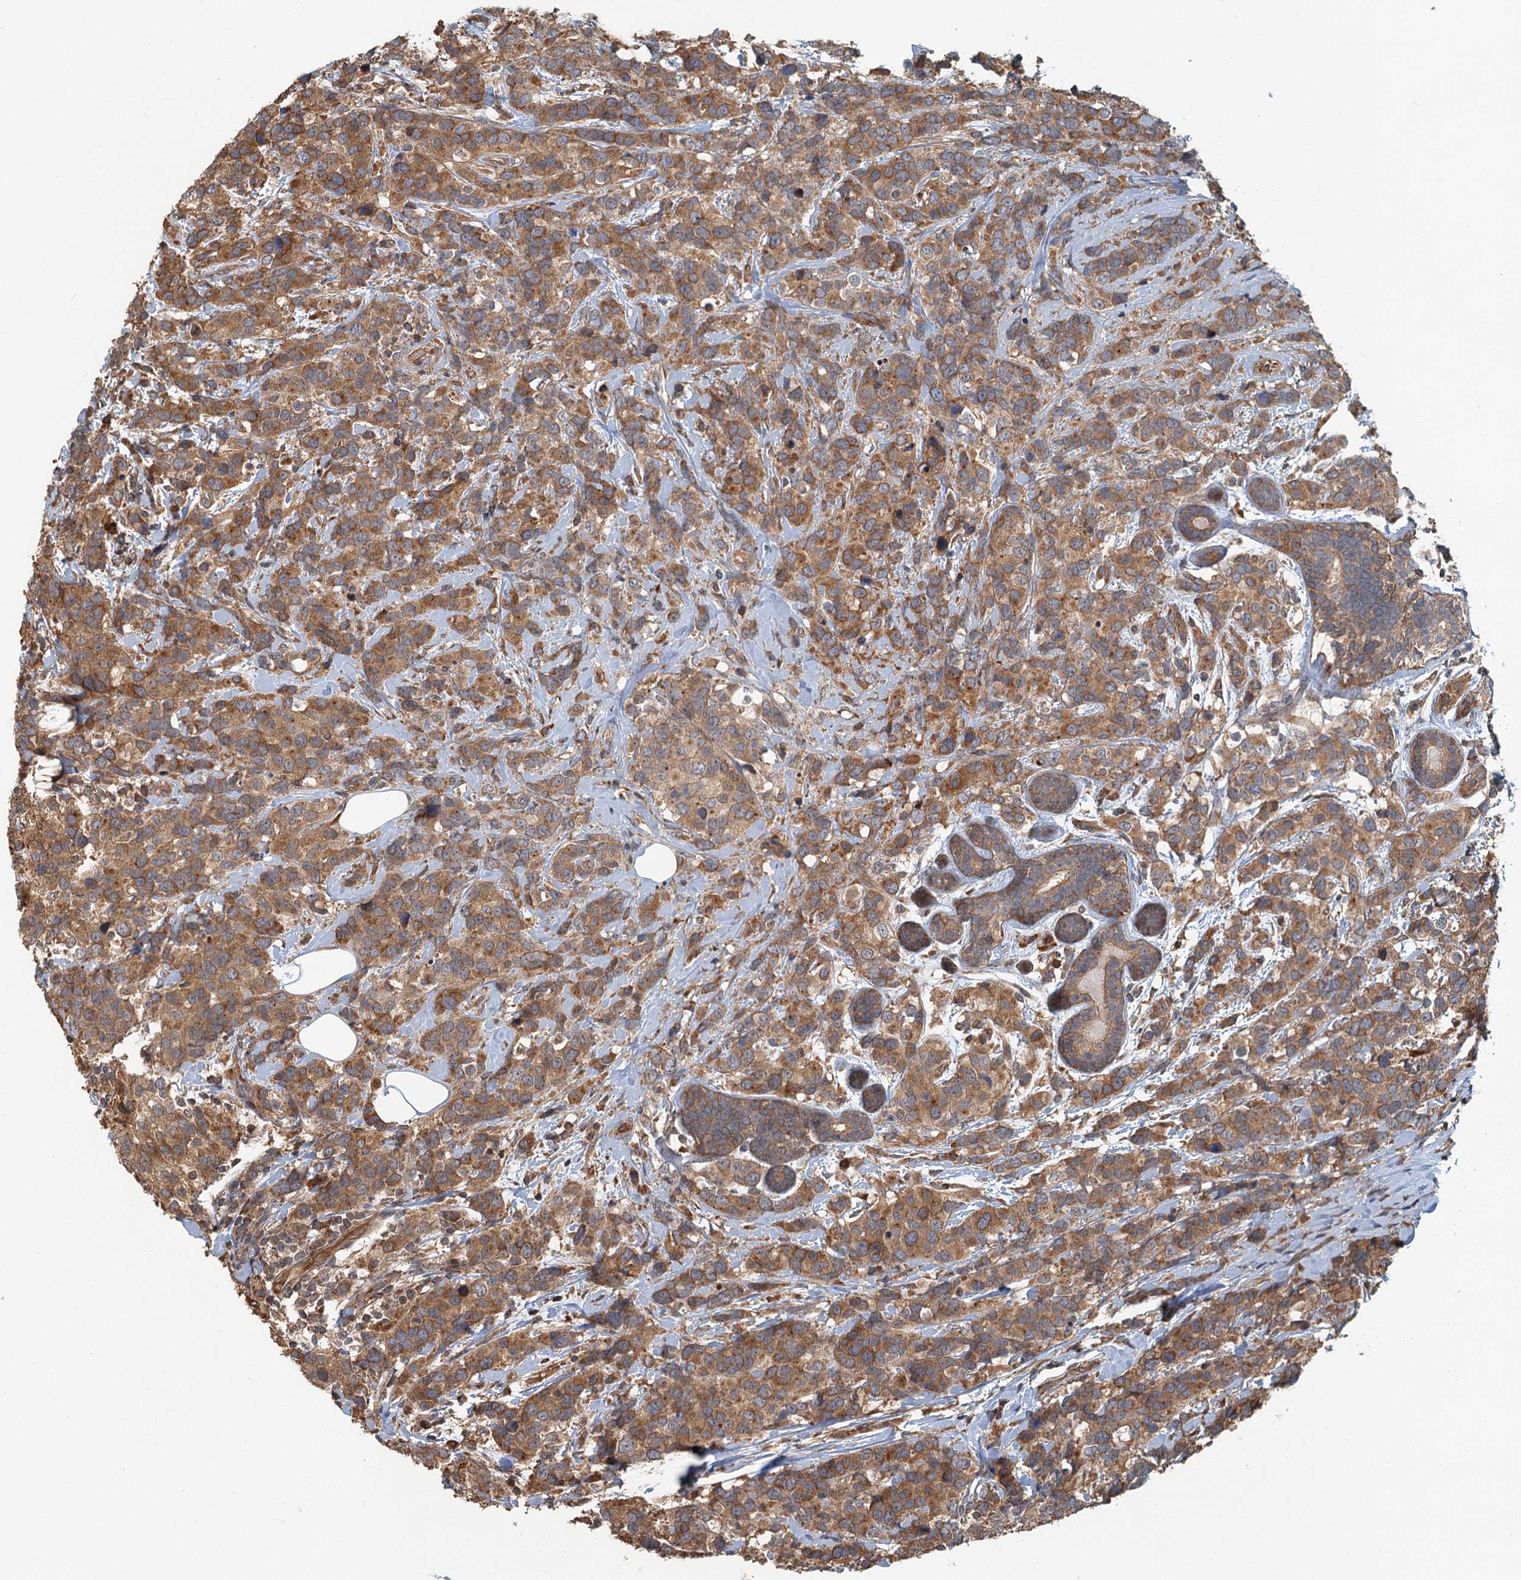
{"staining": {"intensity": "moderate", "quantity": ">75%", "location": "cytoplasmic/membranous"}, "tissue": "breast cancer", "cell_type": "Tumor cells", "image_type": "cancer", "snomed": [{"axis": "morphology", "description": "Lobular carcinoma"}, {"axis": "topography", "description": "Breast"}], "caption": "Immunohistochemical staining of breast lobular carcinoma reveals moderate cytoplasmic/membranous protein expression in approximately >75% of tumor cells.", "gene": "ZNF527", "patient": {"sex": "female", "age": 59}}